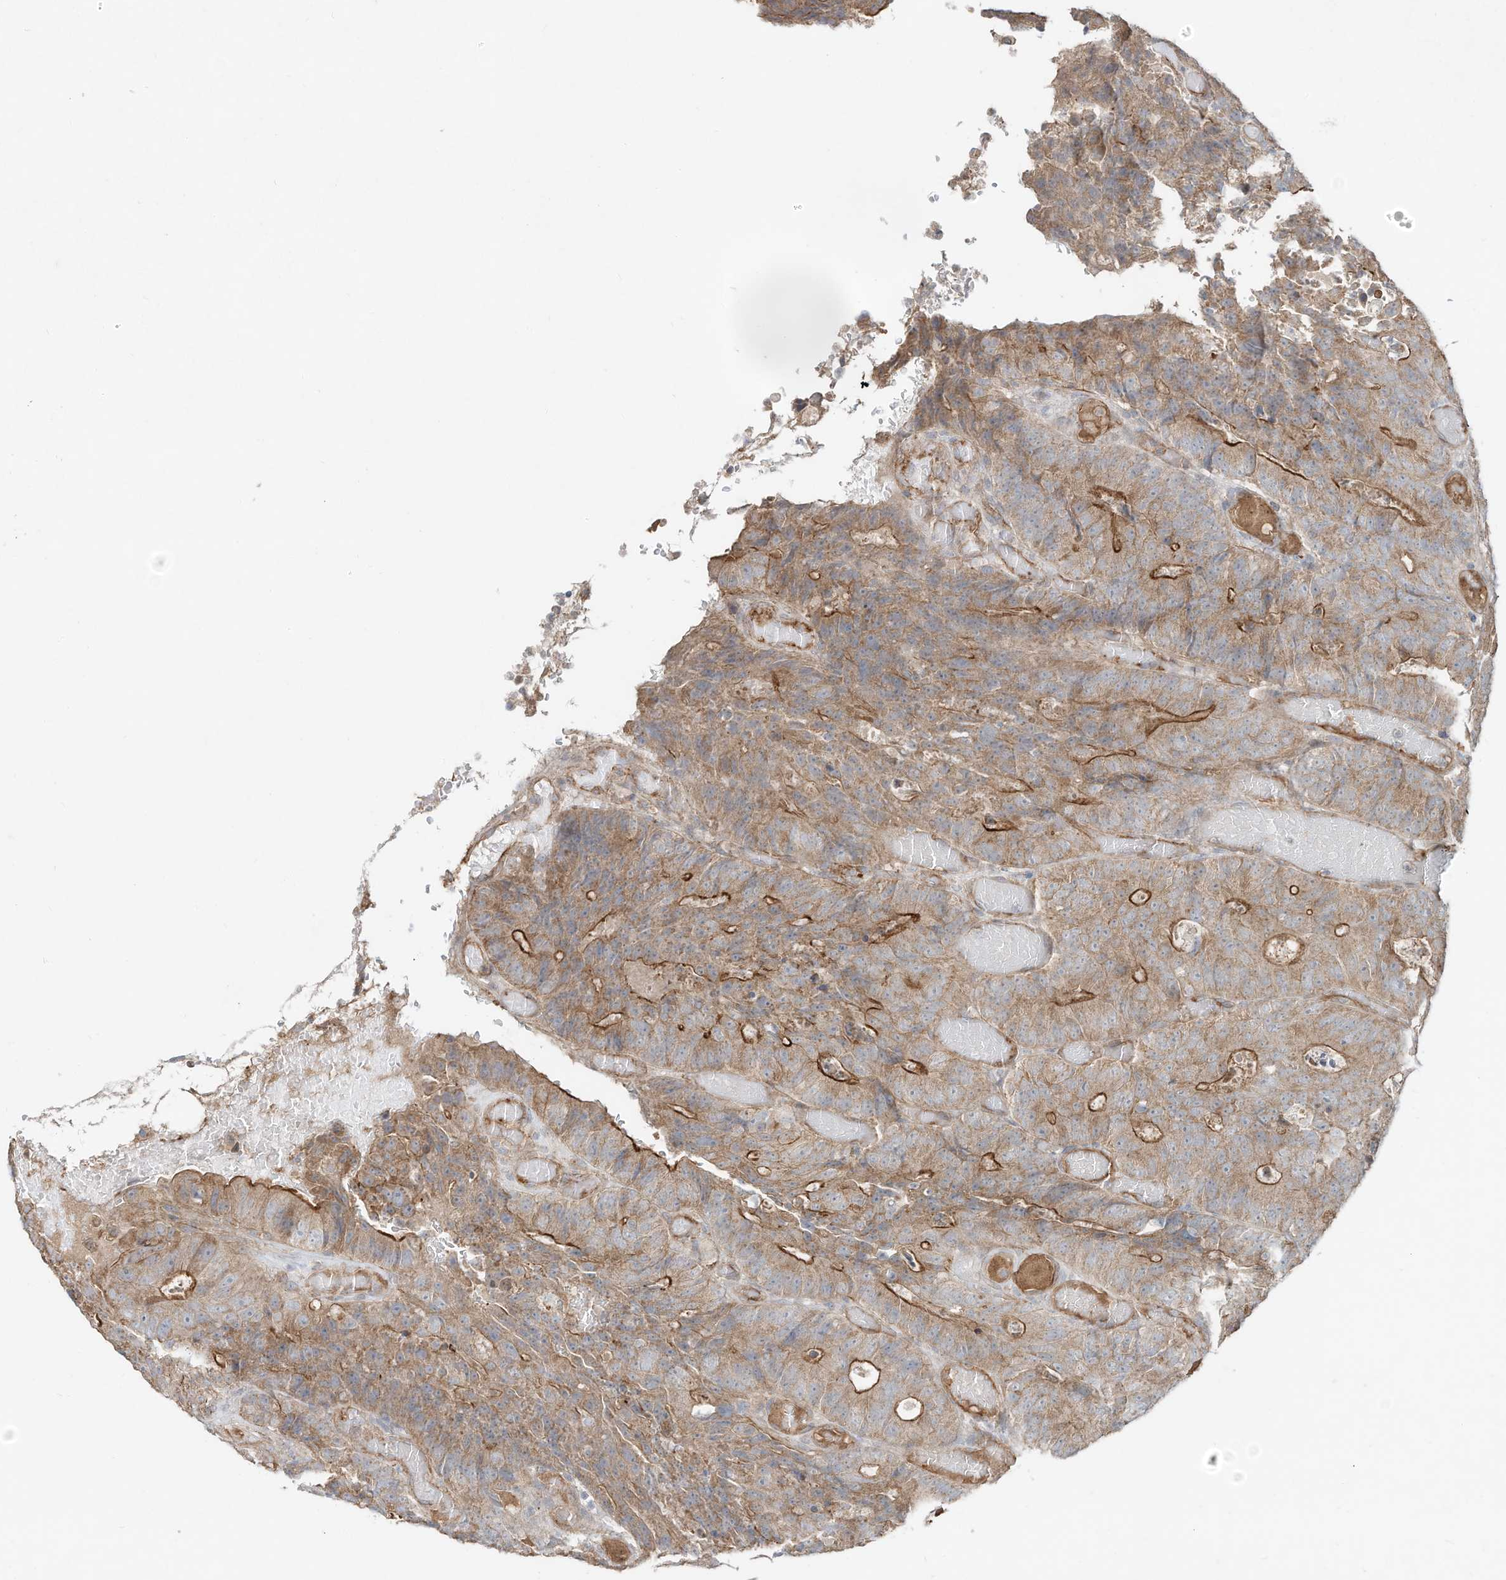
{"staining": {"intensity": "moderate", "quantity": ">75%", "location": "cytoplasmic/membranous"}, "tissue": "colorectal cancer", "cell_type": "Tumor cells", "image_type": "cancer", "snomed": [{"axis": "morphology", "description": "Adenocarcinoma, NOS"}, {"axis": "topography", "description": "Colon"}], "caption": "Immunohistochemistry (IHC) staining of adenocarcinoma (colorectal), which displays medium levels of moderate cytoplasmic/membranous staining in approximately >75% of tumor cells indicating moderate cytoplasmic/membranous protein positivity. The staining was performed using DAB (brown) for protein detection and nuclei were counterstained in hematoxylin (blue).", "gene": "HTR5A", "patient": {"sex": "male", "age": 87}}